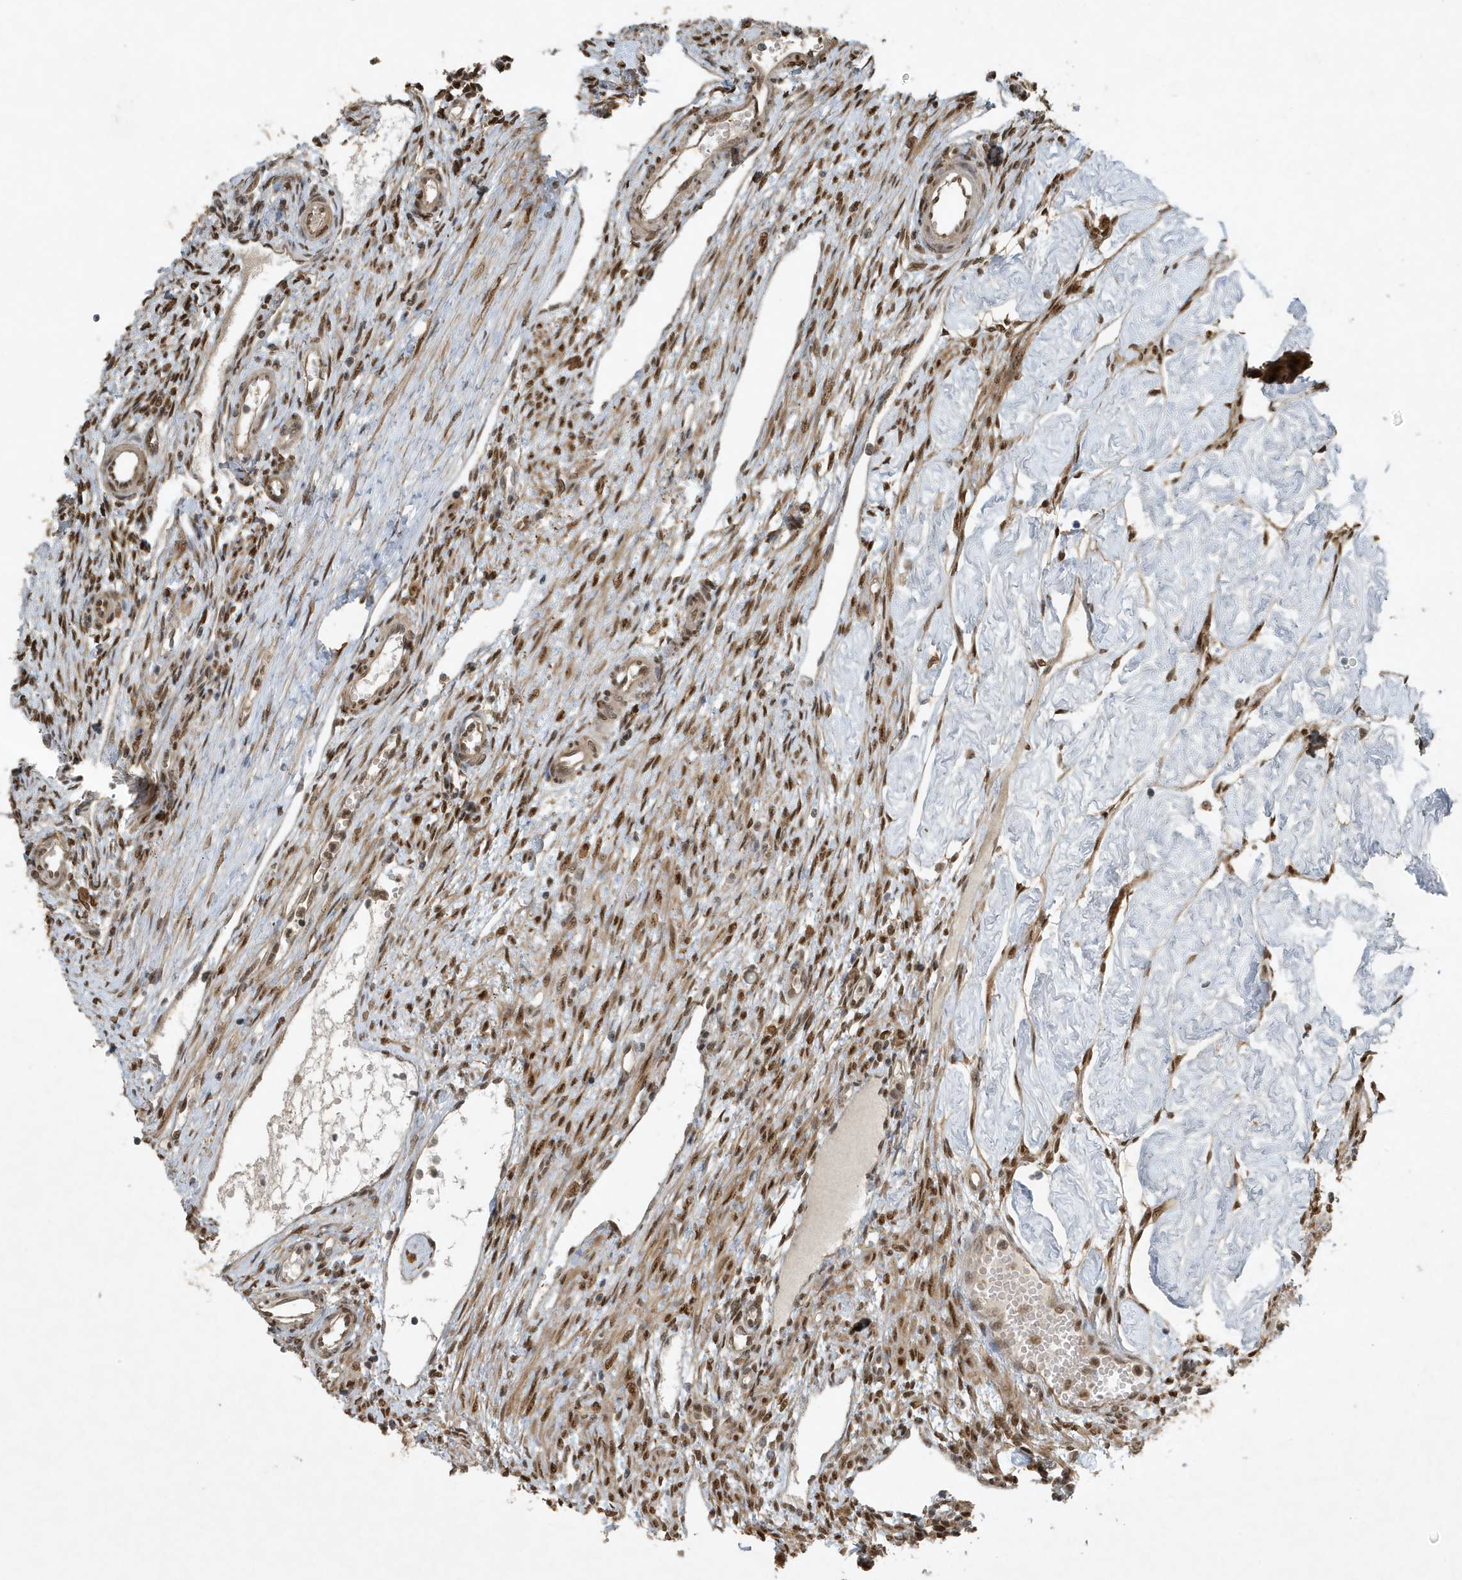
{"staining": {"intensity": "moderate", "quantity": ">75%", "location": "cytoplasmic/membranous,nuclear"}, "tissue": "ovary", "cell_type": "Ovarian stroma cells", "image_type": "normal", "snomed": [{"axis": "morphology", "description": "Normal tissue, NOS"}, {"axis": "morphology", "description": "Cyst, NOS"}, {"axis": "topography", "description": "Ovary"}], "caption": "An immunohistochemistry histopathology image of benign tissue is shown. Protein staining in brown labels moderate cytoplasmic/membranous,nuclear positivity in ovary within ovarian stroma cells. Using DAB (brown) and hematoxylin (blue) stains, captured at high magnification using brightfield microscopy.", "gene": "HSPA1A", "patient": {"sex": "female", "age": 33}}